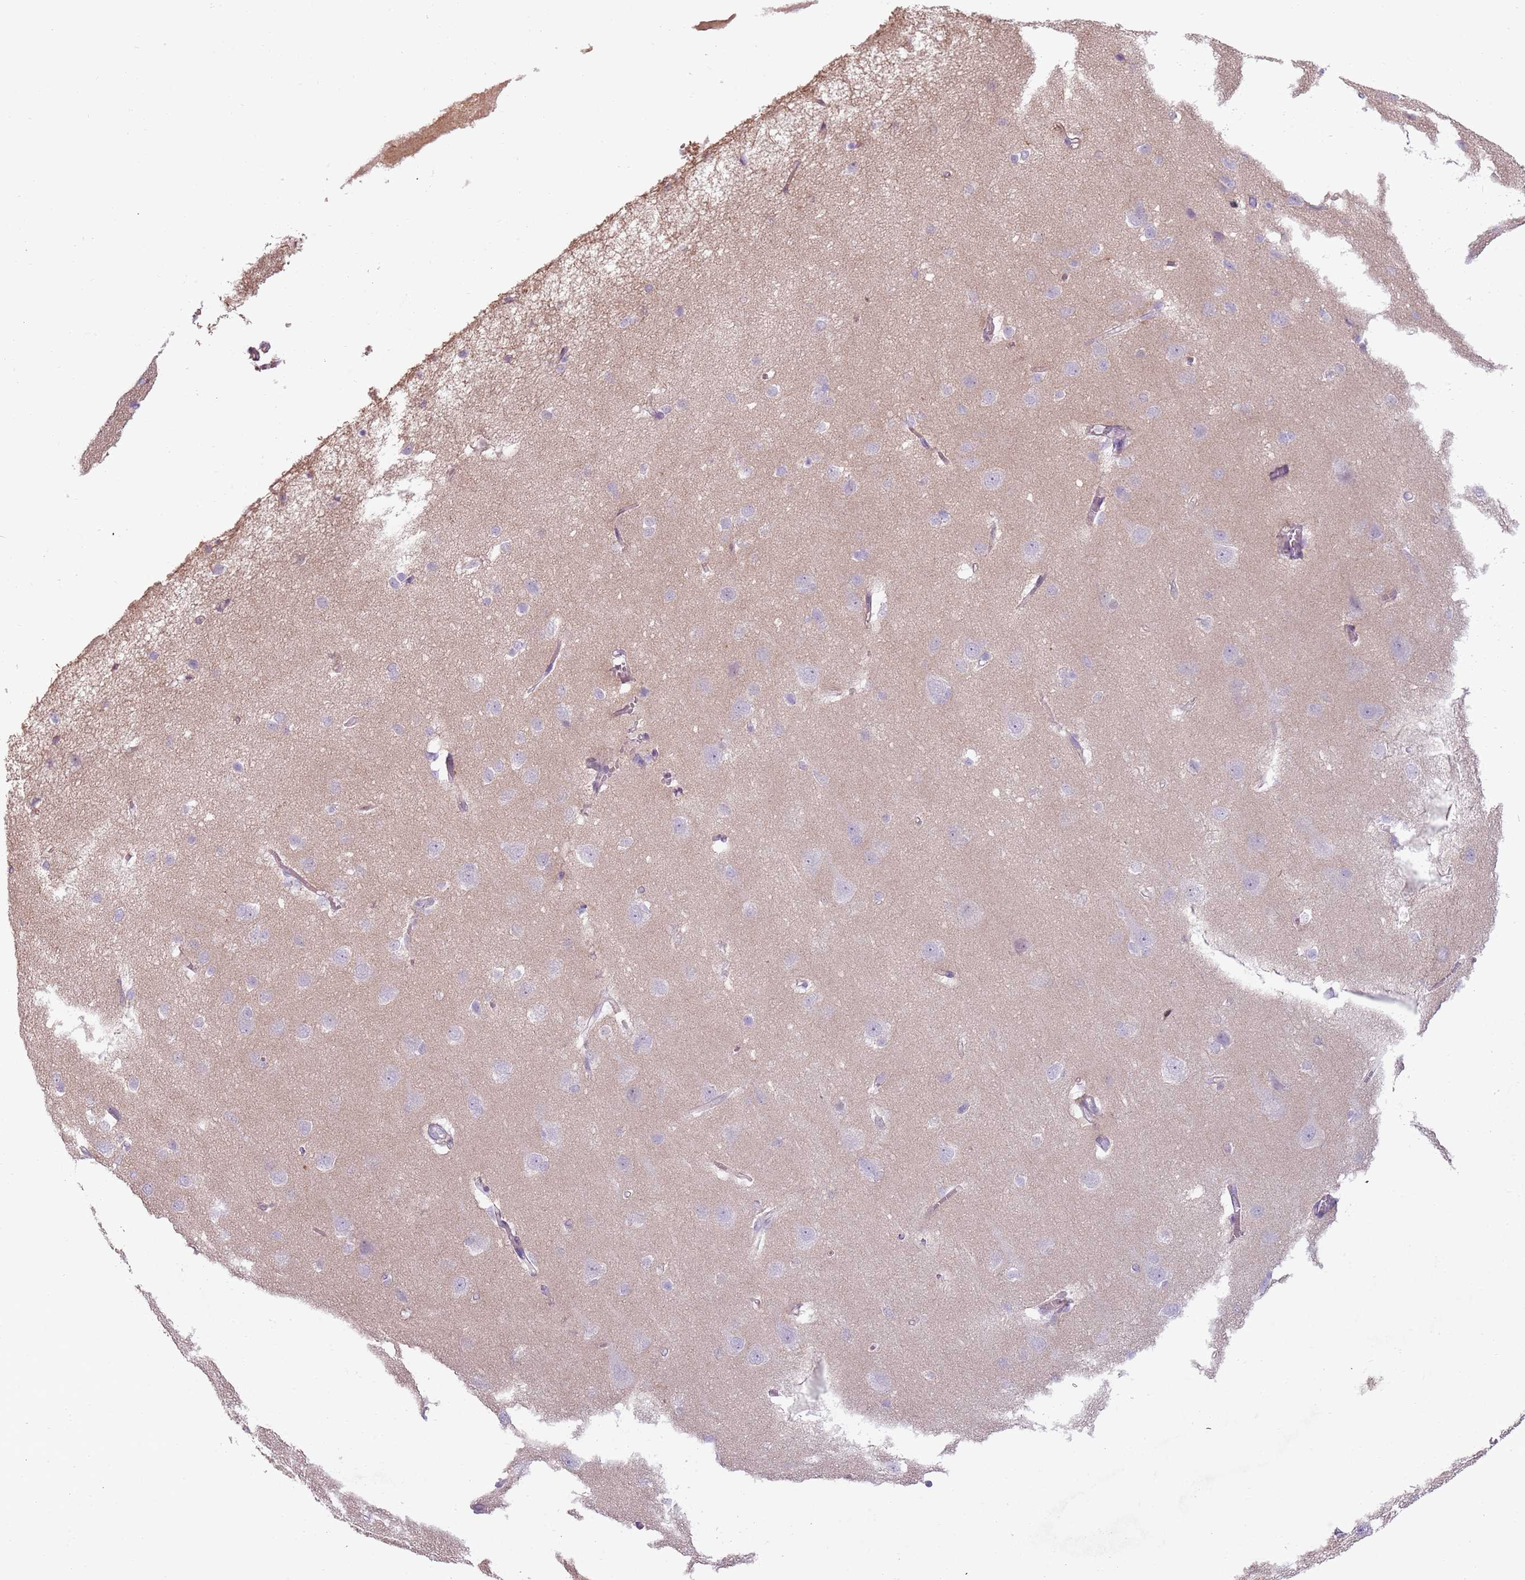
{"staining": {"intensity": "negative", "quantity": "none", "location": "none"}, "tissue": "cerebral cortex", "cell_type": "Endothelial cells", "image_type": "normal", "snomed": [{"axis": "morphology", "description": "Normal tissue, NOS"}, {"axis": "topography", "description": "Cerebral cortex"}], "caption": "There is no significant staining in endothelial cells of cerebral cortex. (Stains: DAB (3,3'-diaminobenzidine) immunohistochemistry with hematoxylin counter stain, Microscopy: brightfield microscopy at high magnification).", "gene": "RFX2", "patient": {"sex": "male", "age": 37}}